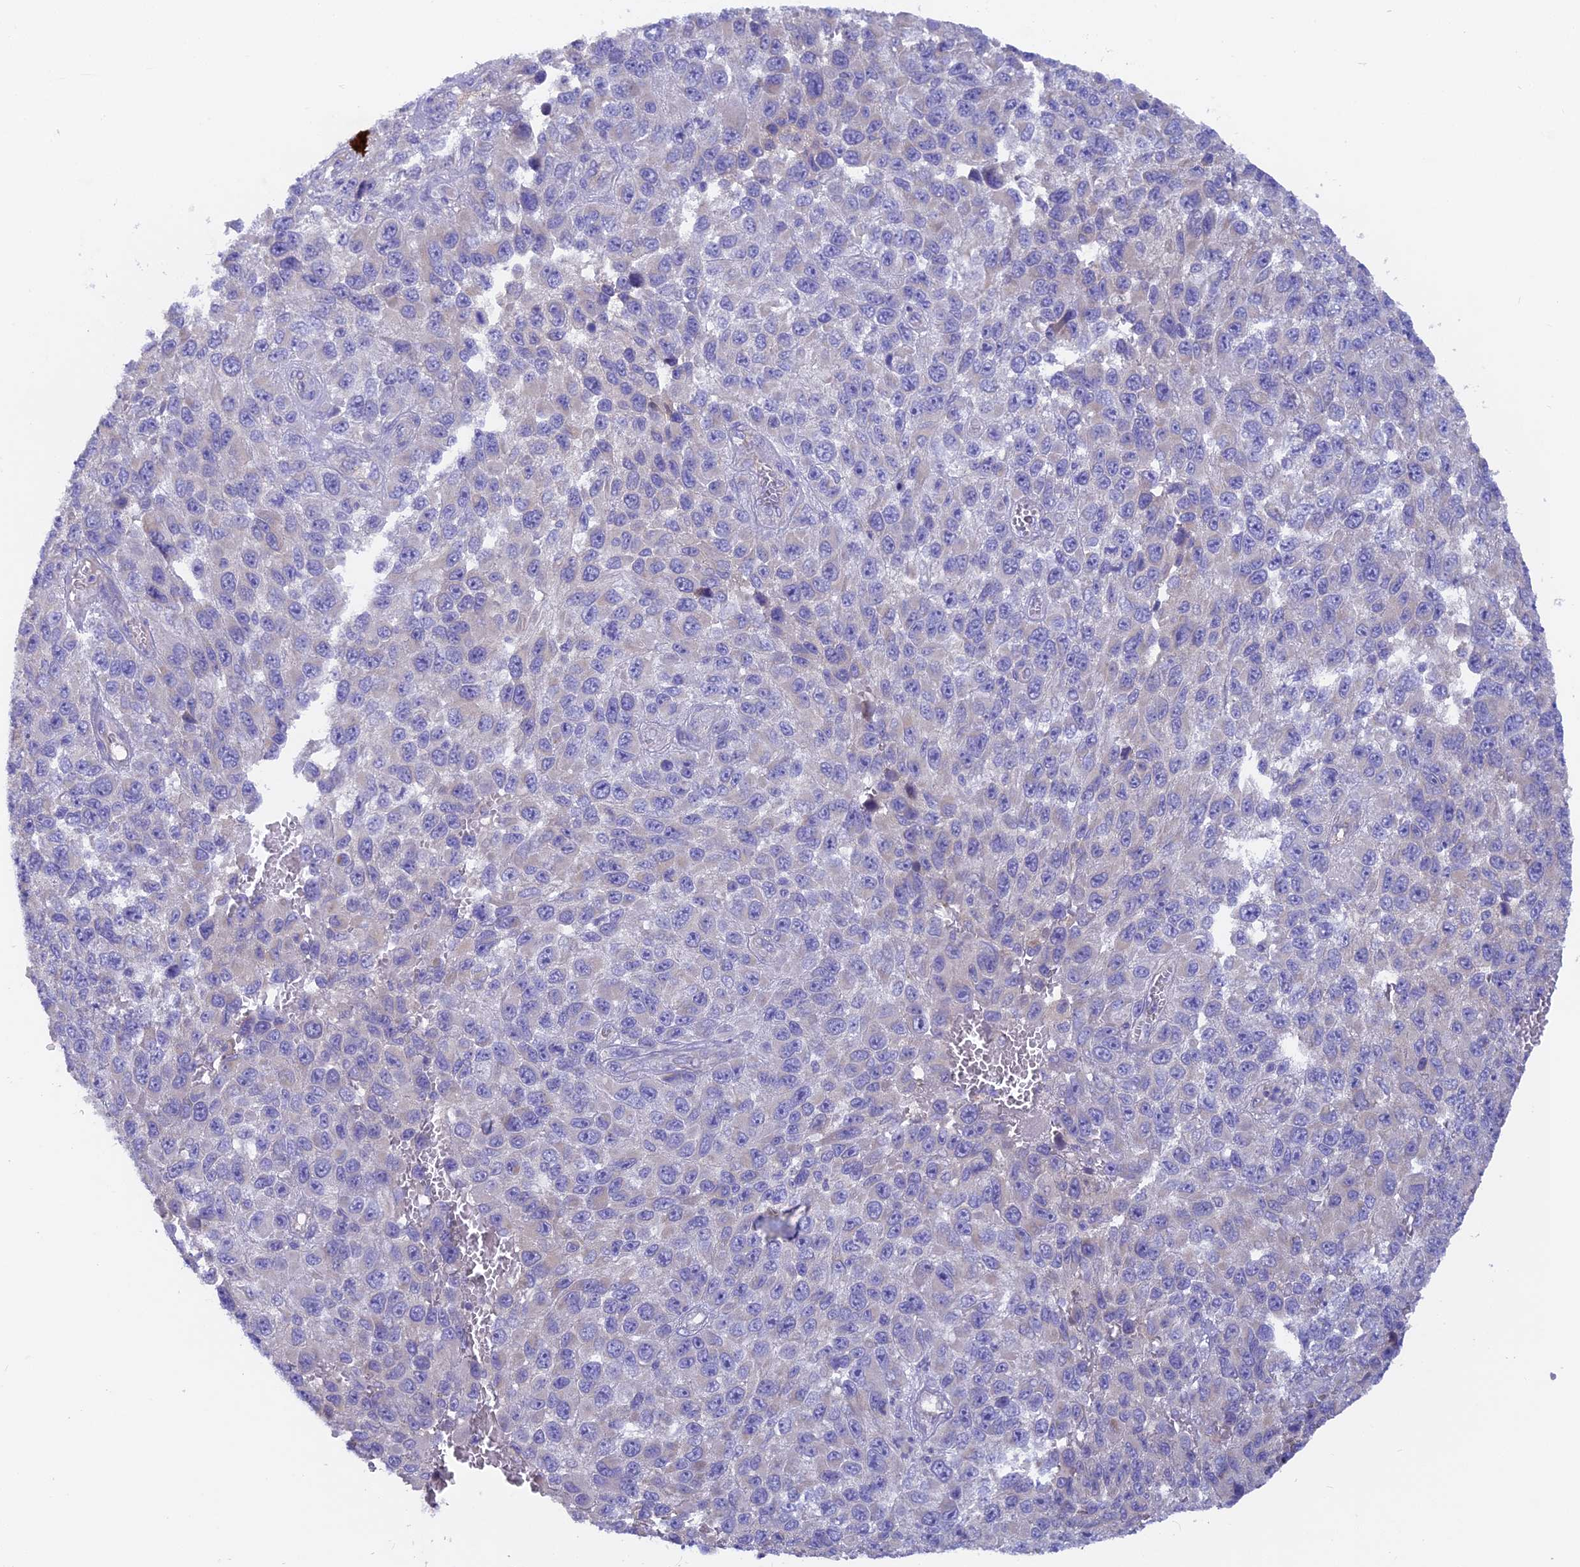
{"staining": {"intensity": "negative", "quantity": "none", "location": "none"}, "tissue": "melanoma", "cell_type": "Tumor cells", "image_type": "cancer", "snomed": [{"axis": "morphology", "description": "Normal tissue, NOS"}, {"axis": "morphology", "description": "Malignant melanoma, NOS"}, {"axis": "topography", "description": "Skin"}], "caption": "DAB immunohistochemical staining of melanoma exhibits no significant expression in tumor cells.", "gene": "PZP", "patient": {"sex": "female", "age": 96}}